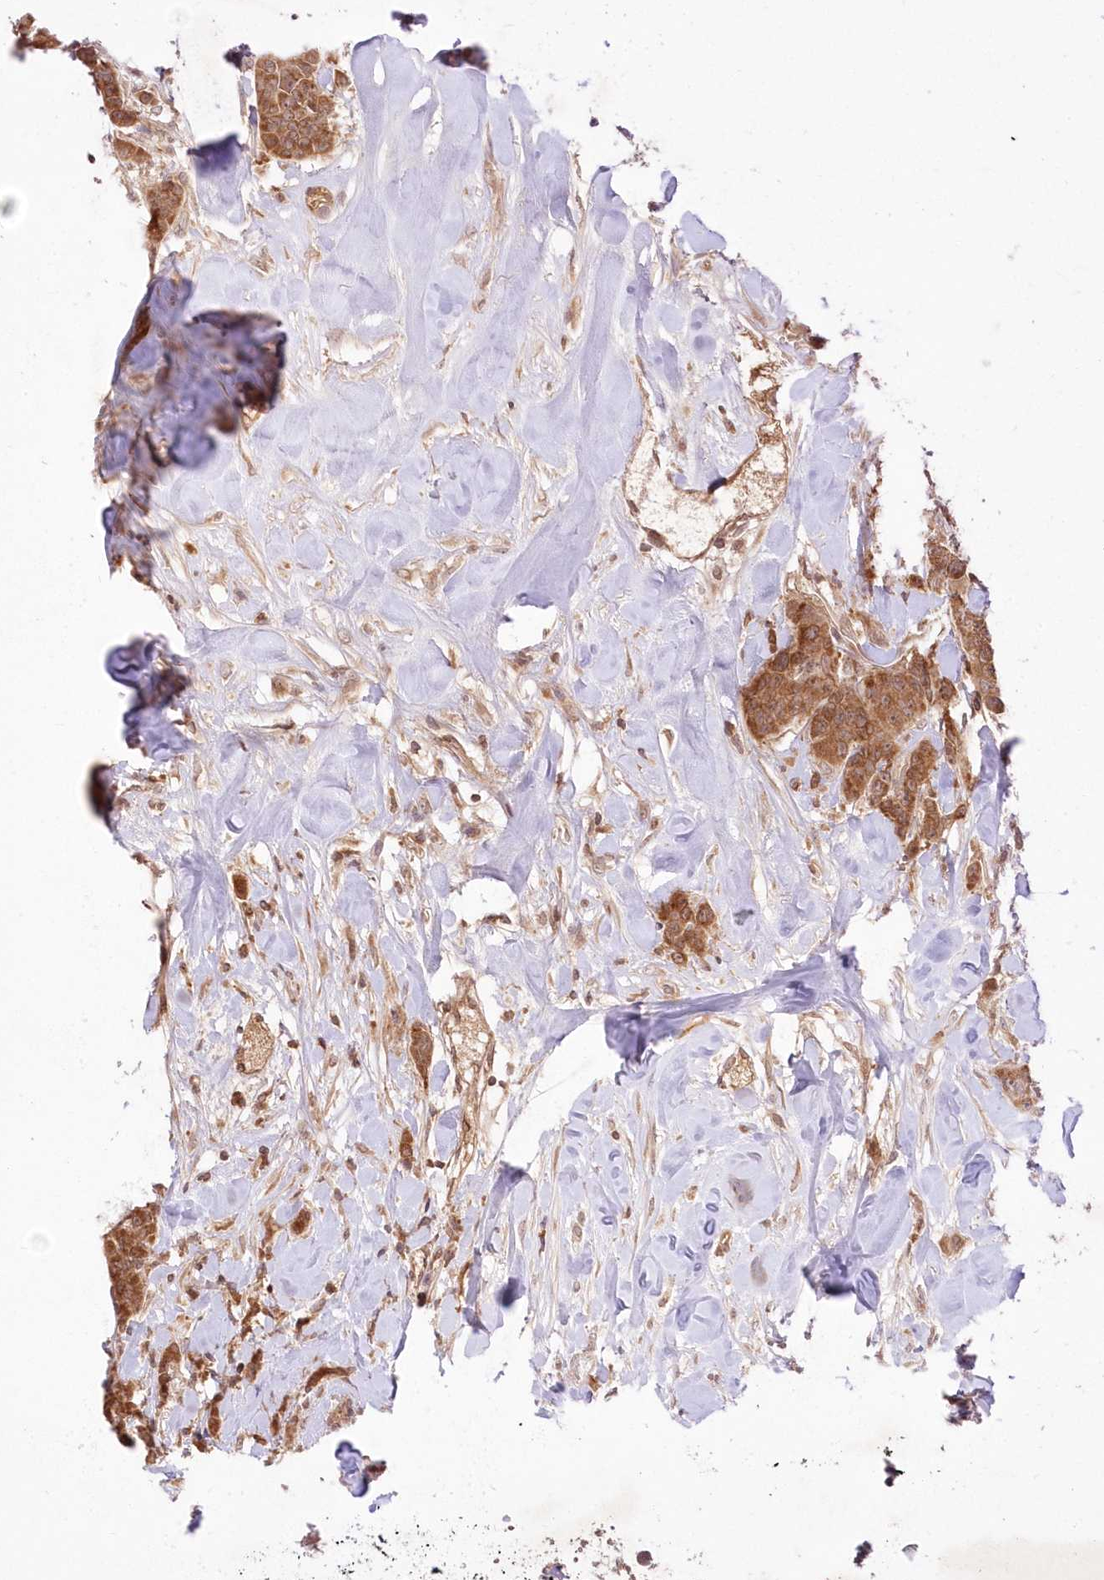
{"staining": {"intensity": "moderate", "quantity": ">75%", "location": "cytoplasmic/membranous"}, "tissue": "breast cancer", "cell_type": "Tumor cells", "image_type": "cancer", "snomed": [{"axis": "morphology", "description": "Duct carcinoma"}, {"axis": "topography", "description": "Breast"}], "caption": "A photomicrograph showing moderate cytoplasmic/membranous staining in about >75% of tumor cells in infiltrating ductal carcinoma (breast), as visualized by brown immunohistochemical staining.", "gene": "MTMR3", "patient": {"sex": "female", "age": 40}}